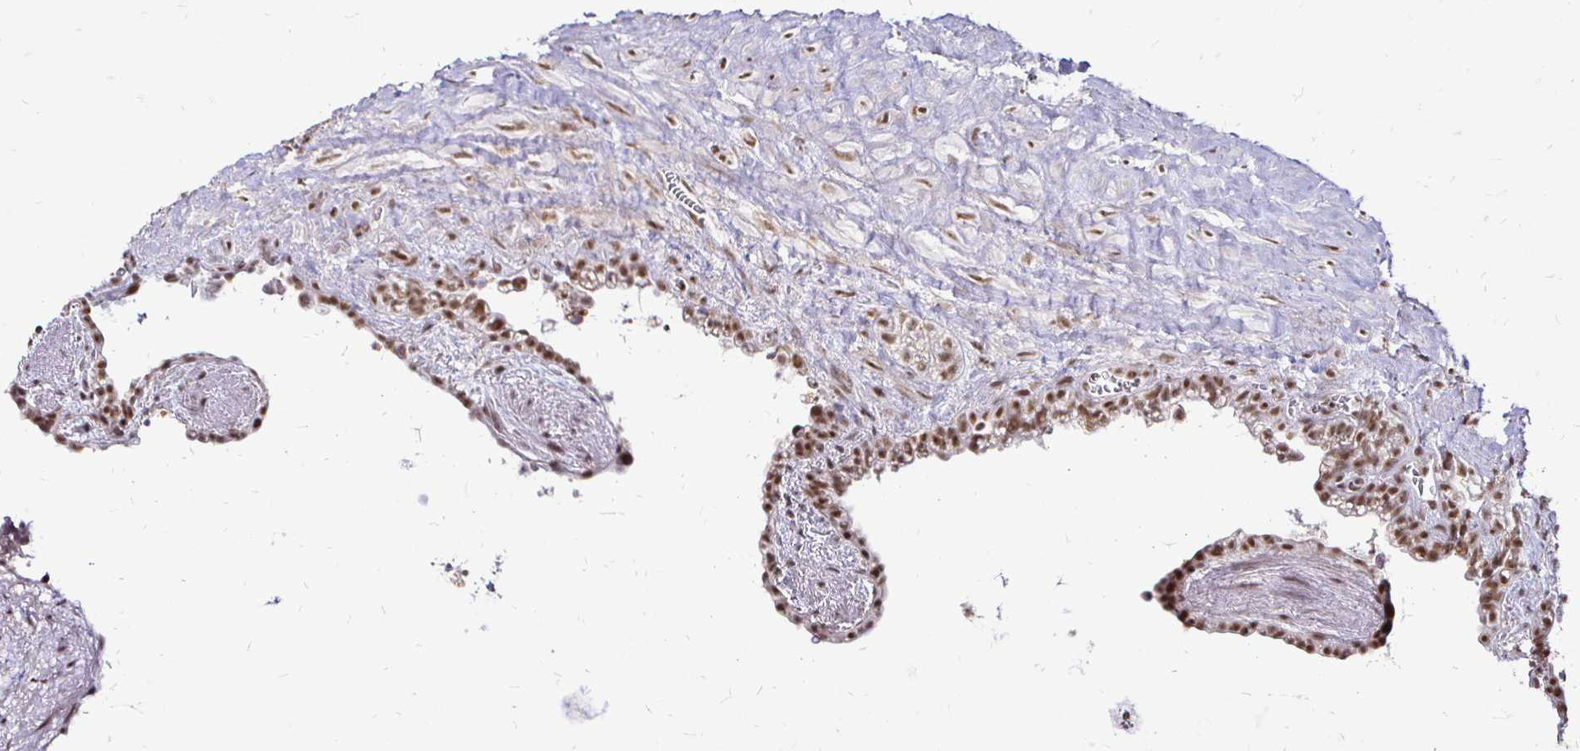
{"staining": {"intensity": "moderate", "quantity": "25%-75%", "location": "nuclear"}, "tissue": "seminal vesicle", "cell_type": "Glandular cells", "image_type": "normal", "snomed": [{"axis": "morphology", "description": "Normal tissue, NOS"}, {"axis": "topography", "description": "Seminal veicle"}], "caption": "A photomicrograph of human seminal vesicle stained for a protein displays moderate nuclear brown staining in glandular cells. The staining was performed using DAB, with brown indicating positive protein expression. Nuclei are stained blue with hematoxylin.", "gene": "SIN3A", "patient": {"sex": "male", "age": 76}}